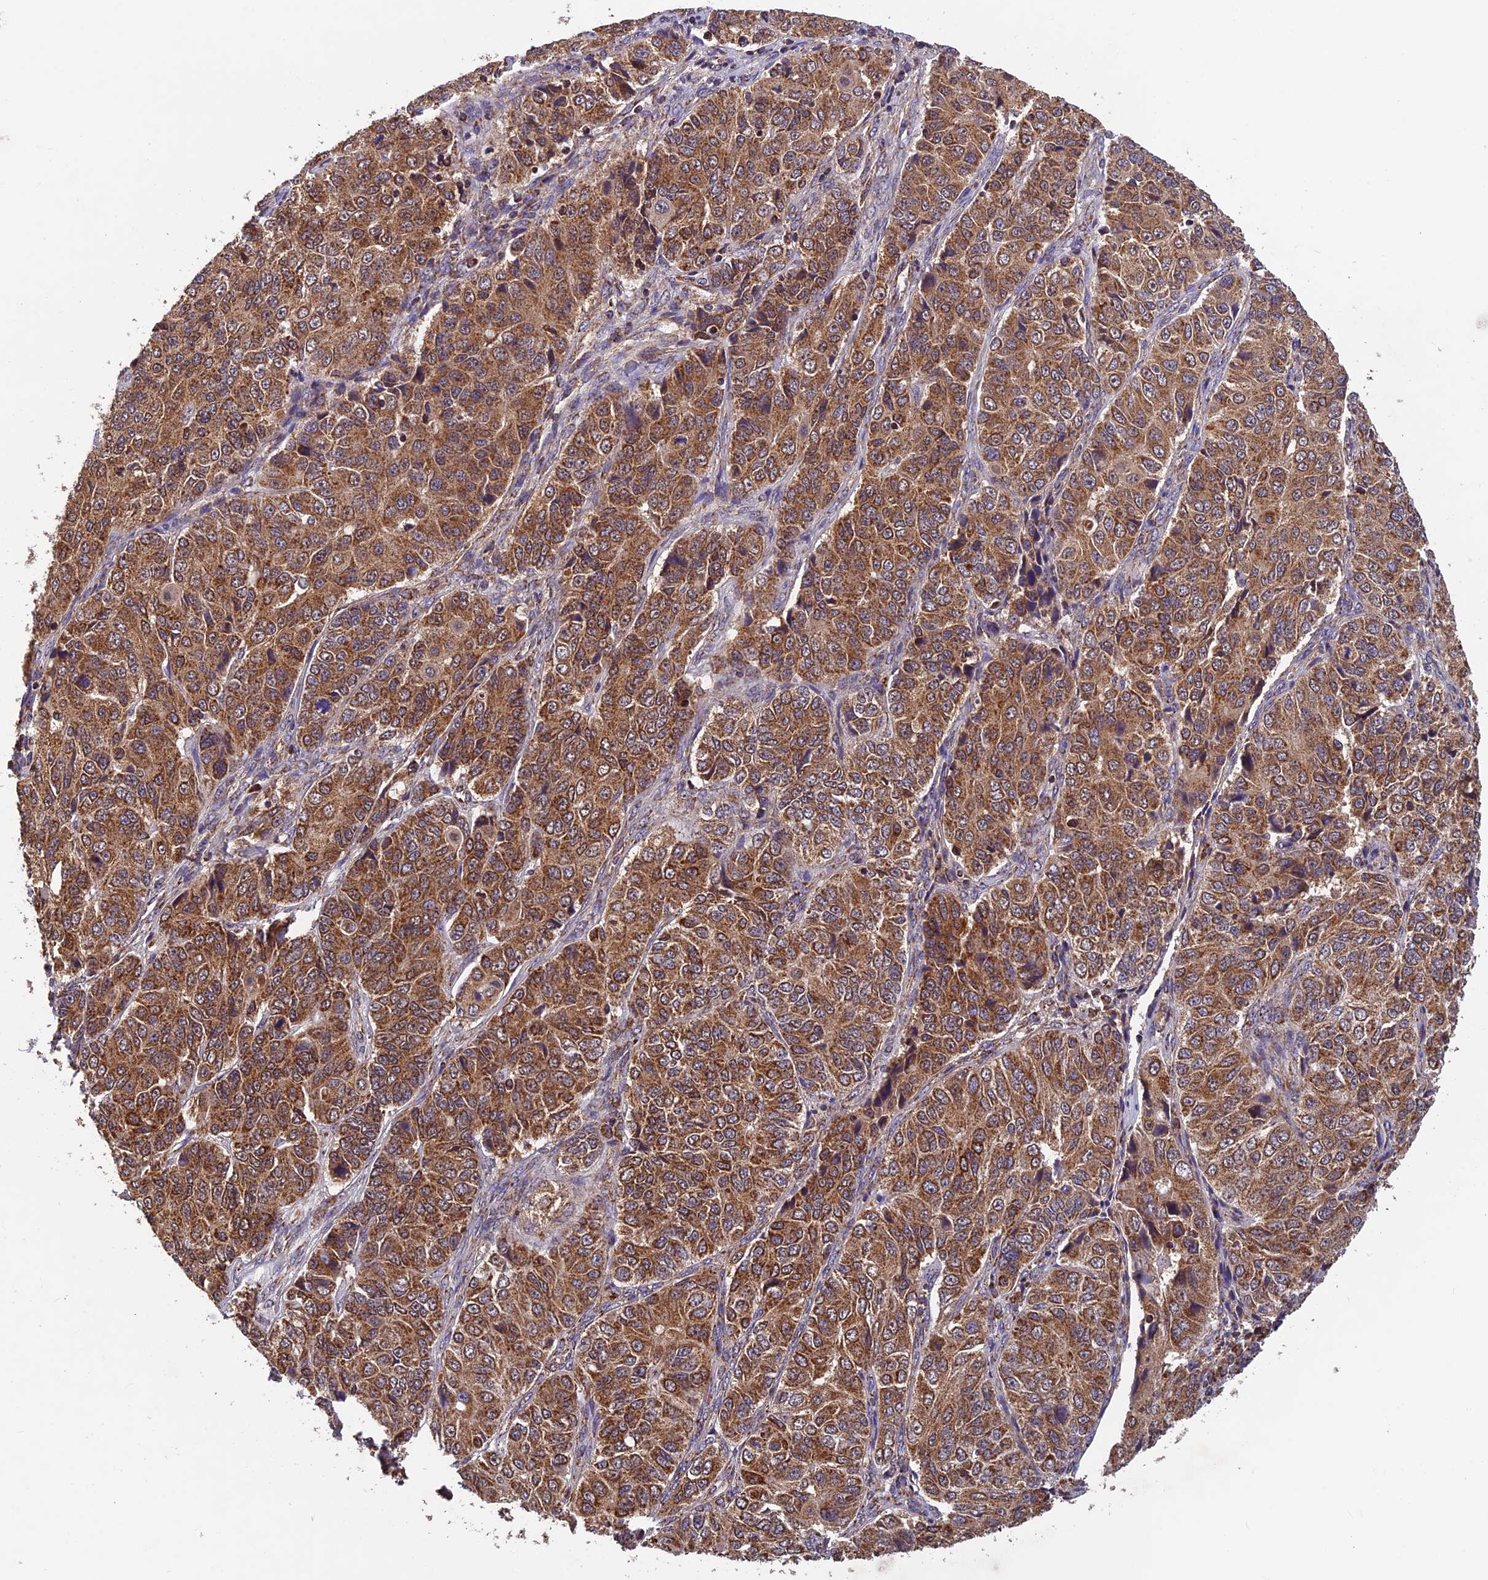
{"staining": {"intensity": "strong", "quantity": ">75%", "location": "cytoplasmic/membranous"}, "tissue": "ovarian cancer", "cell_type": "Tumor cells", "image_type": "cancer", "snomed": [{"axis": "morphology", "description": "Carcinoma, endometroid"}, {"axis": "topography", "description": "Ovary"}], "caption": "Brown immunohistochemical staining in human ovarian cancer (endometroid carcinoma) displays strong cytoplasmic/membranous positivity in approximately >75% of tumor cells.", "gene": "CCDC15", "patient": {"sex": "female", "age": 51}}